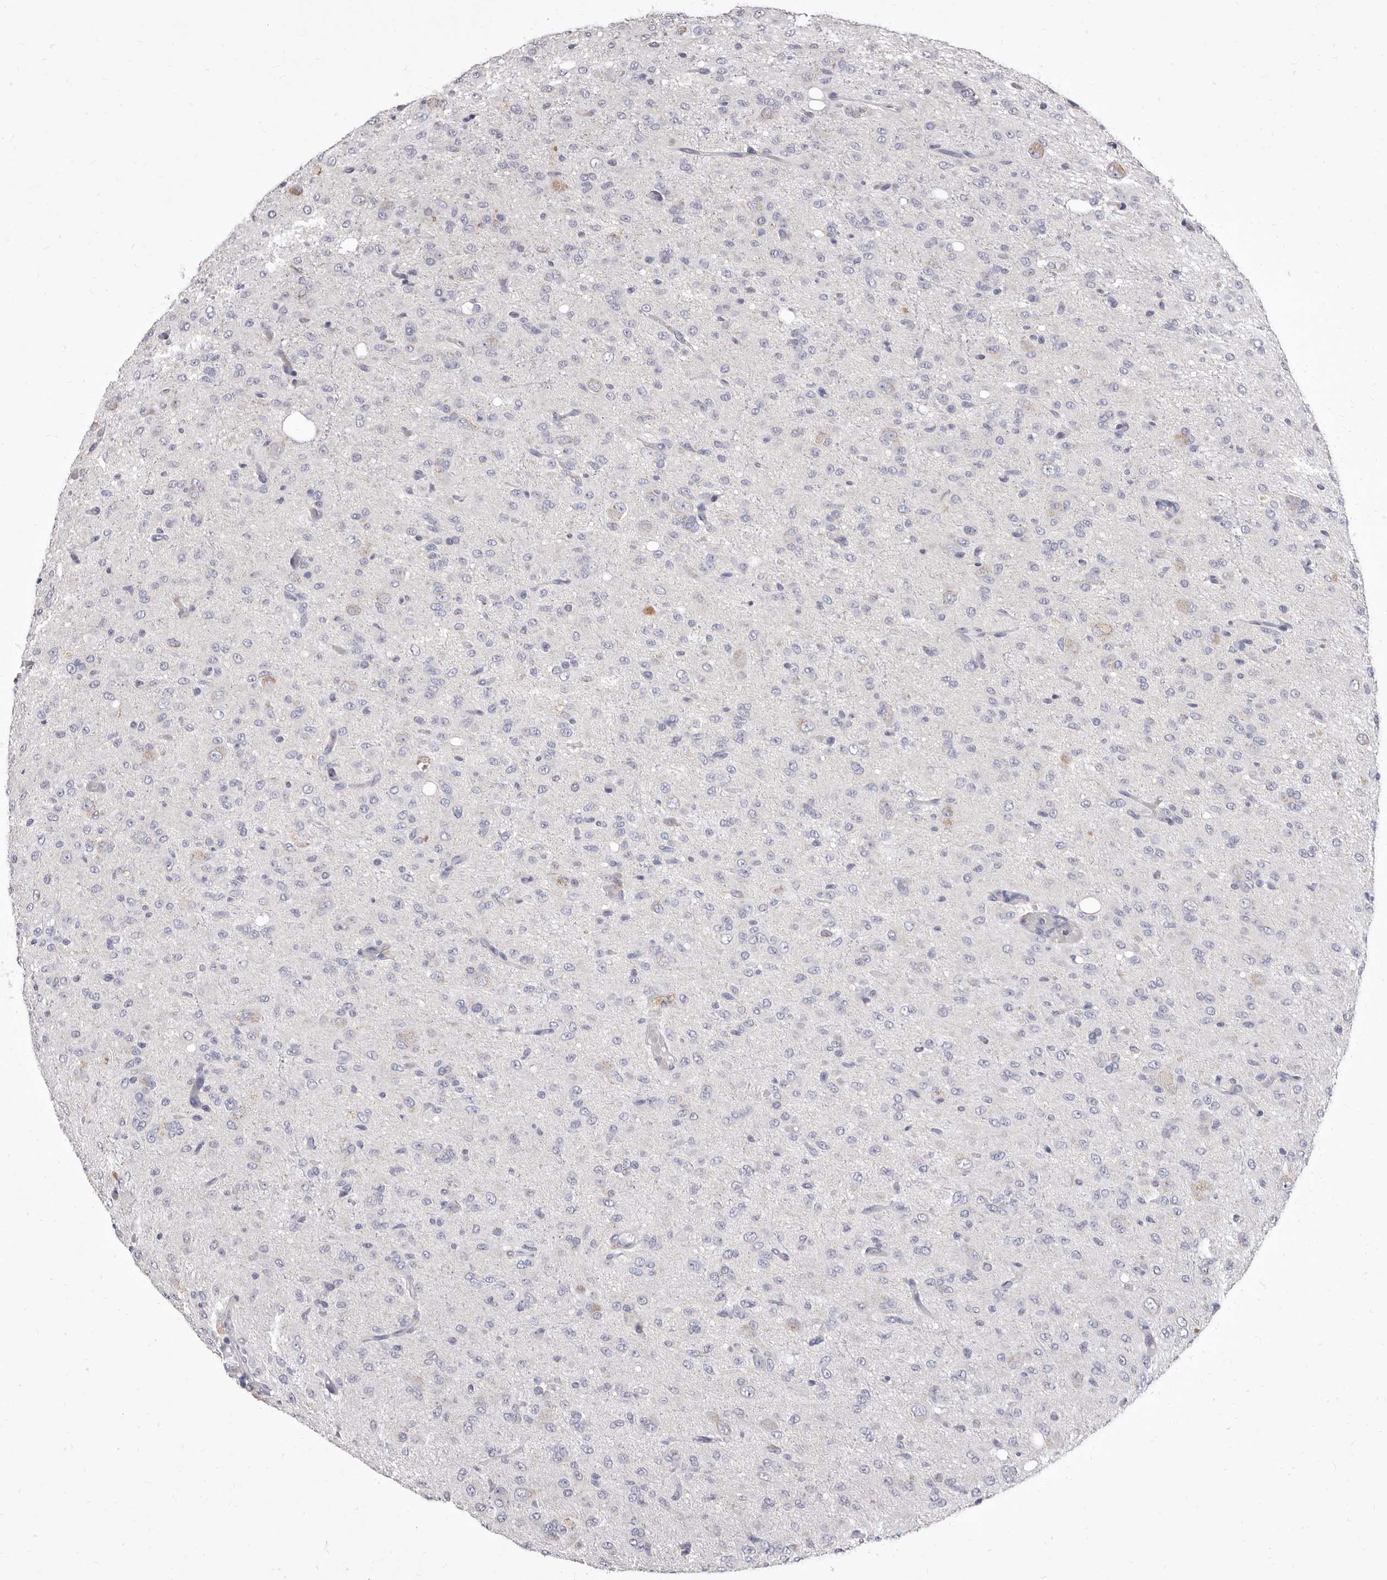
{"staining": {"intensity": "negative", "quantity": "none", "location": "none"}, "tissue": "glioma", "cell_type": "Tumor cells", "image_type": "cancer", "snomed": [{"axis": "morphology", "description": "Glioma, malignant, High grade"}, {"axis": "topography", "description": "Brain"}], "caption": "Glioma stained for a protein using immunohistochemistry (IHC) shows no staining tumor cells.", "gene": "CYP2E1", "patient": {"sex": "female", "age": 59}}